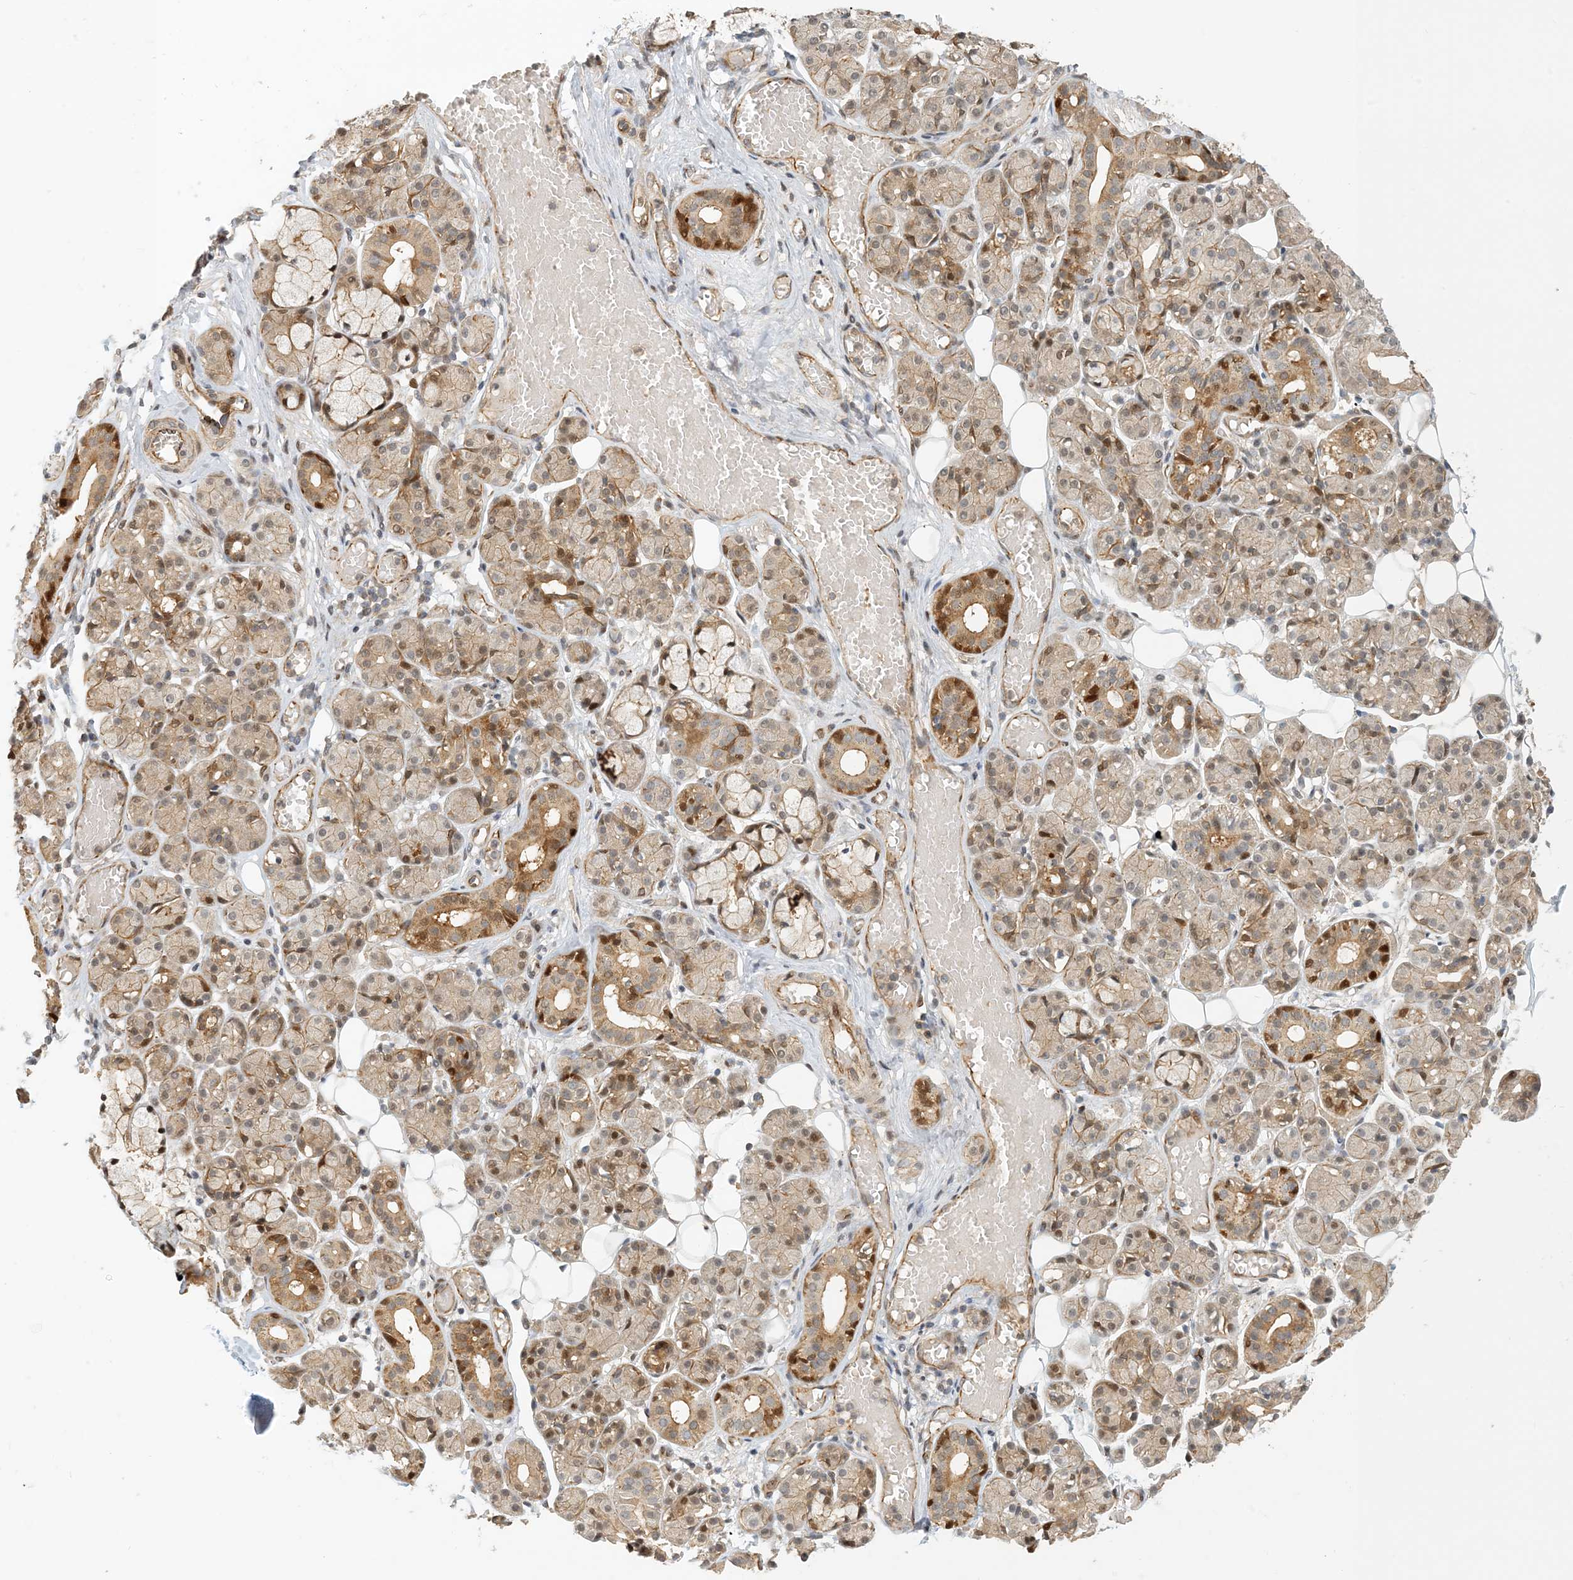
{"staining": {"intensity": "strong", "quantity": "<25%", "location": "cytoplasmic/membranous,nuclear"}, "tissue": "salivary gland", "cell_type": "Glandular cells", "image_type": "normal", "snomed": [{"axis": "morphology", "description": "Normal tissue, NOS"}, {"axis": "topography", "description": "Salivary gland"}], "caption": "The histopathology image exhibits a brown stain indicating the presence of a protein in the cytoplasmic/membranous,nuclear of glandular cells in salivary gland. The staining is performed using DAB (3,3'-diaminobenzidine) brown chromogen to label protein expression. The nuclei are counter-stained blue using hematoxylin.", "gene": "MAPKBP1", "patient": {"sex": "male", "age": 63}}